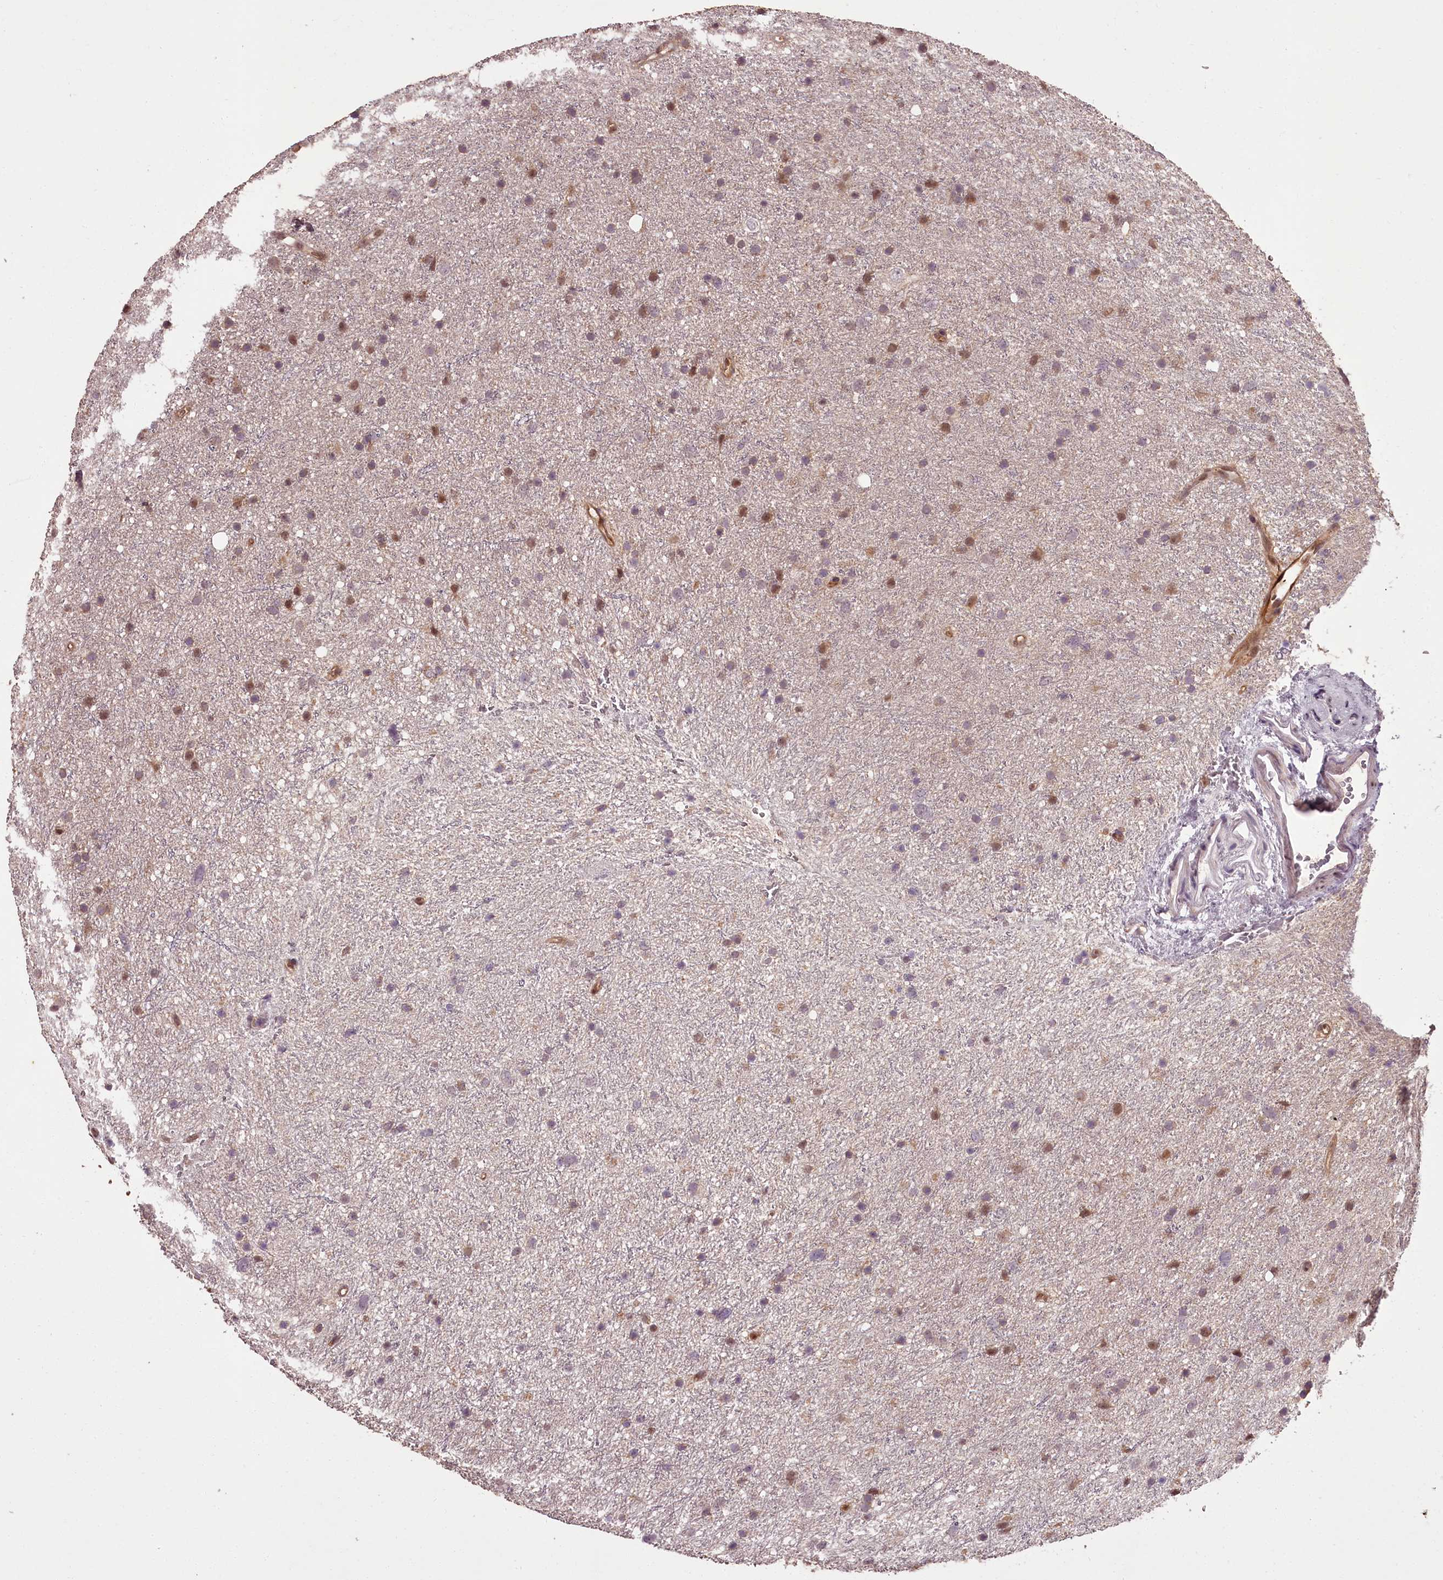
{"staining": {"intensity": "moderate", "quantity": "<25%", "location": "nuclear"}, "tissue": "glioma", "cell_type": "Tumor cells", "image_type": "cancer", "snomed": [{"axis": "morphology", "description": "Glioma, malignant, Low grade"}, {"axis": "topography", "description": "Cerebral cortex"}], "caption": "This micrograph displays immunohistochemistry (IHC) staining of glioma, with low moderate nuclear expression in approximately <25% of tumor cells.", "gene": "NPRL2", "patient": {"sex": "female", "age": 39}}